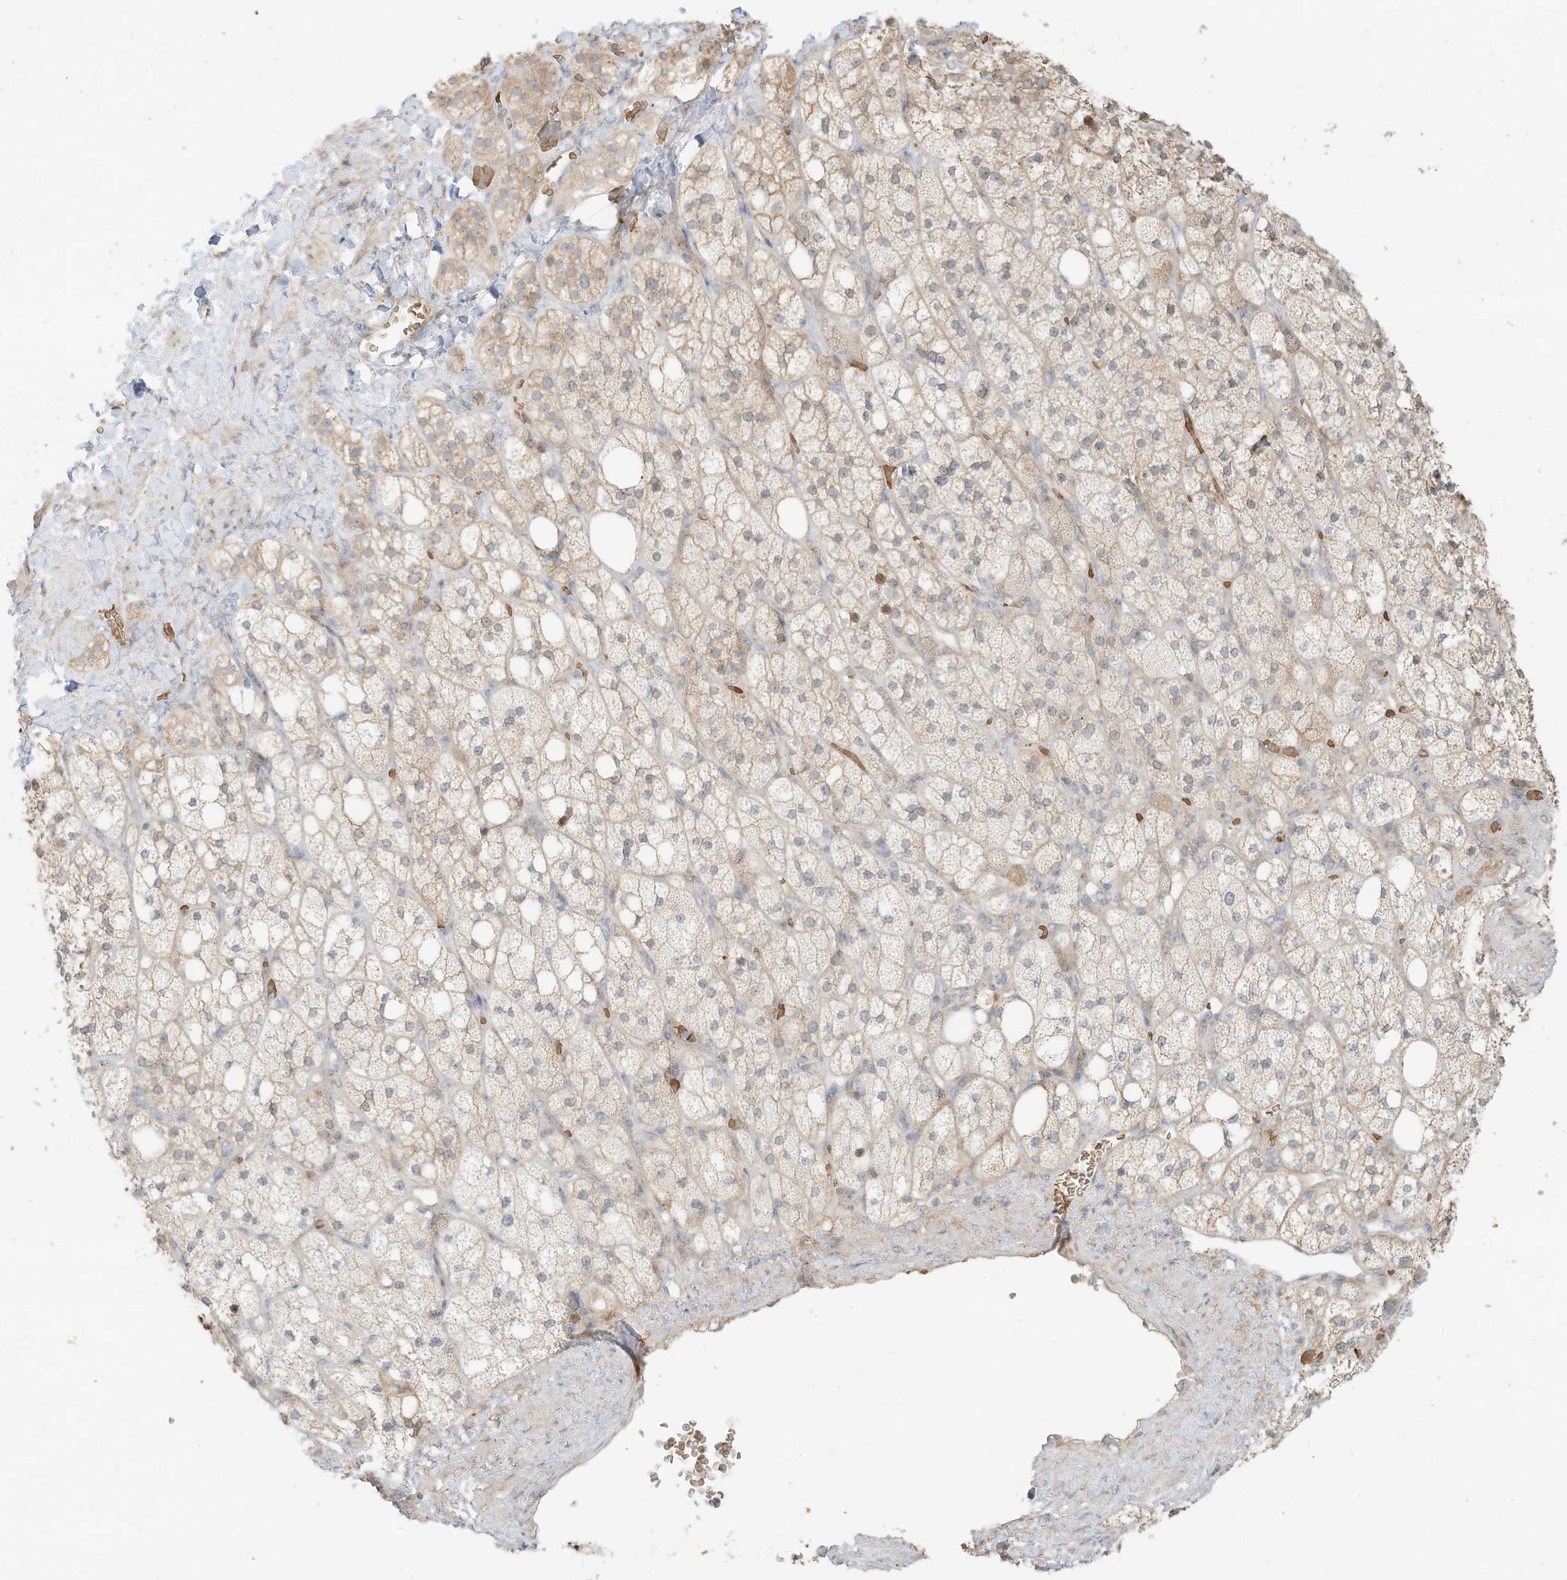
{"staining": {"intensity": "moderate", "quantity": "<25%", "location": "nuclear"}, "tissue": "adrenal gland", "cell_type": "Glandular cells", "image_type": "normal", "snomed": [{"axis": "morphology", "description": "Normal tissue, NOS"}, {"axis": "topography", "description": "Adrenal gland"}], "caption": "IHC of unremarkable adrenal gland shows low levels of moderate nuclear expression in about <25% of glandular cells.", "gene": "OFD1", "patient": {"sex": "male", "age": 61}}